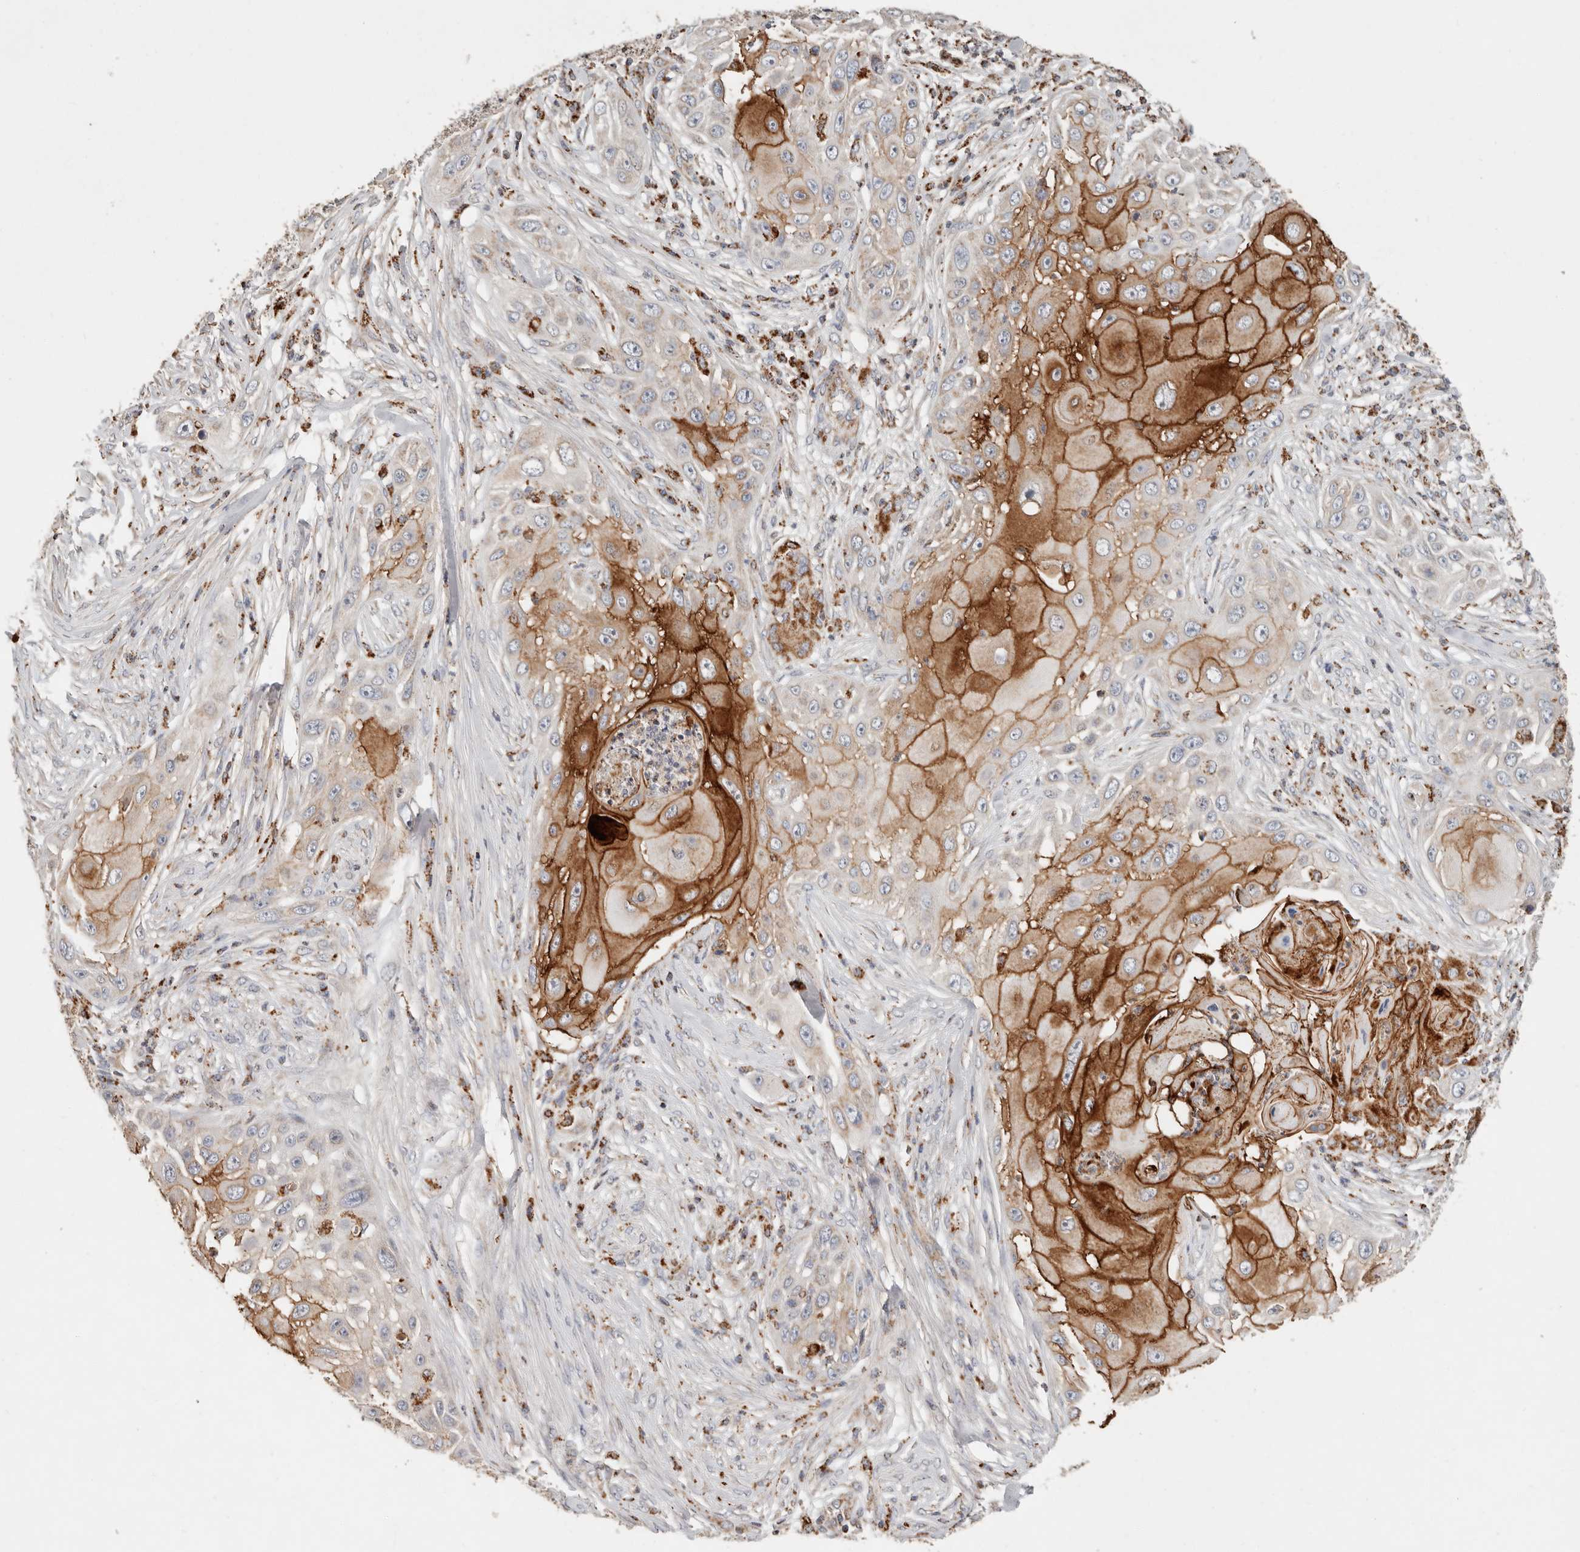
{"staining": {"intensity": "strong", "quantity": "25%-75%", "location": "cytoplasmic/membranous"}, "tissue": "skin cancer", "cell_type": "Tumor cells", "image_type": "cancer", "snomed": [{"axis": "morphology", "description": "Squamous cell carcinoma, NOS"}, {"axis": "topography", "description": "Skin"}], "caption": "Immunohistochemical staining of squamous cell carcinoma (skin) shows high levels of strong cytoplasmic/membranous protein expression in approximately 25%-75% of tumor cells. (Brightfield microscopy of DAB IHC at high magnification).", "gene": "ARHGEF10L", "patient": {"sex": "female", "age": 44}}